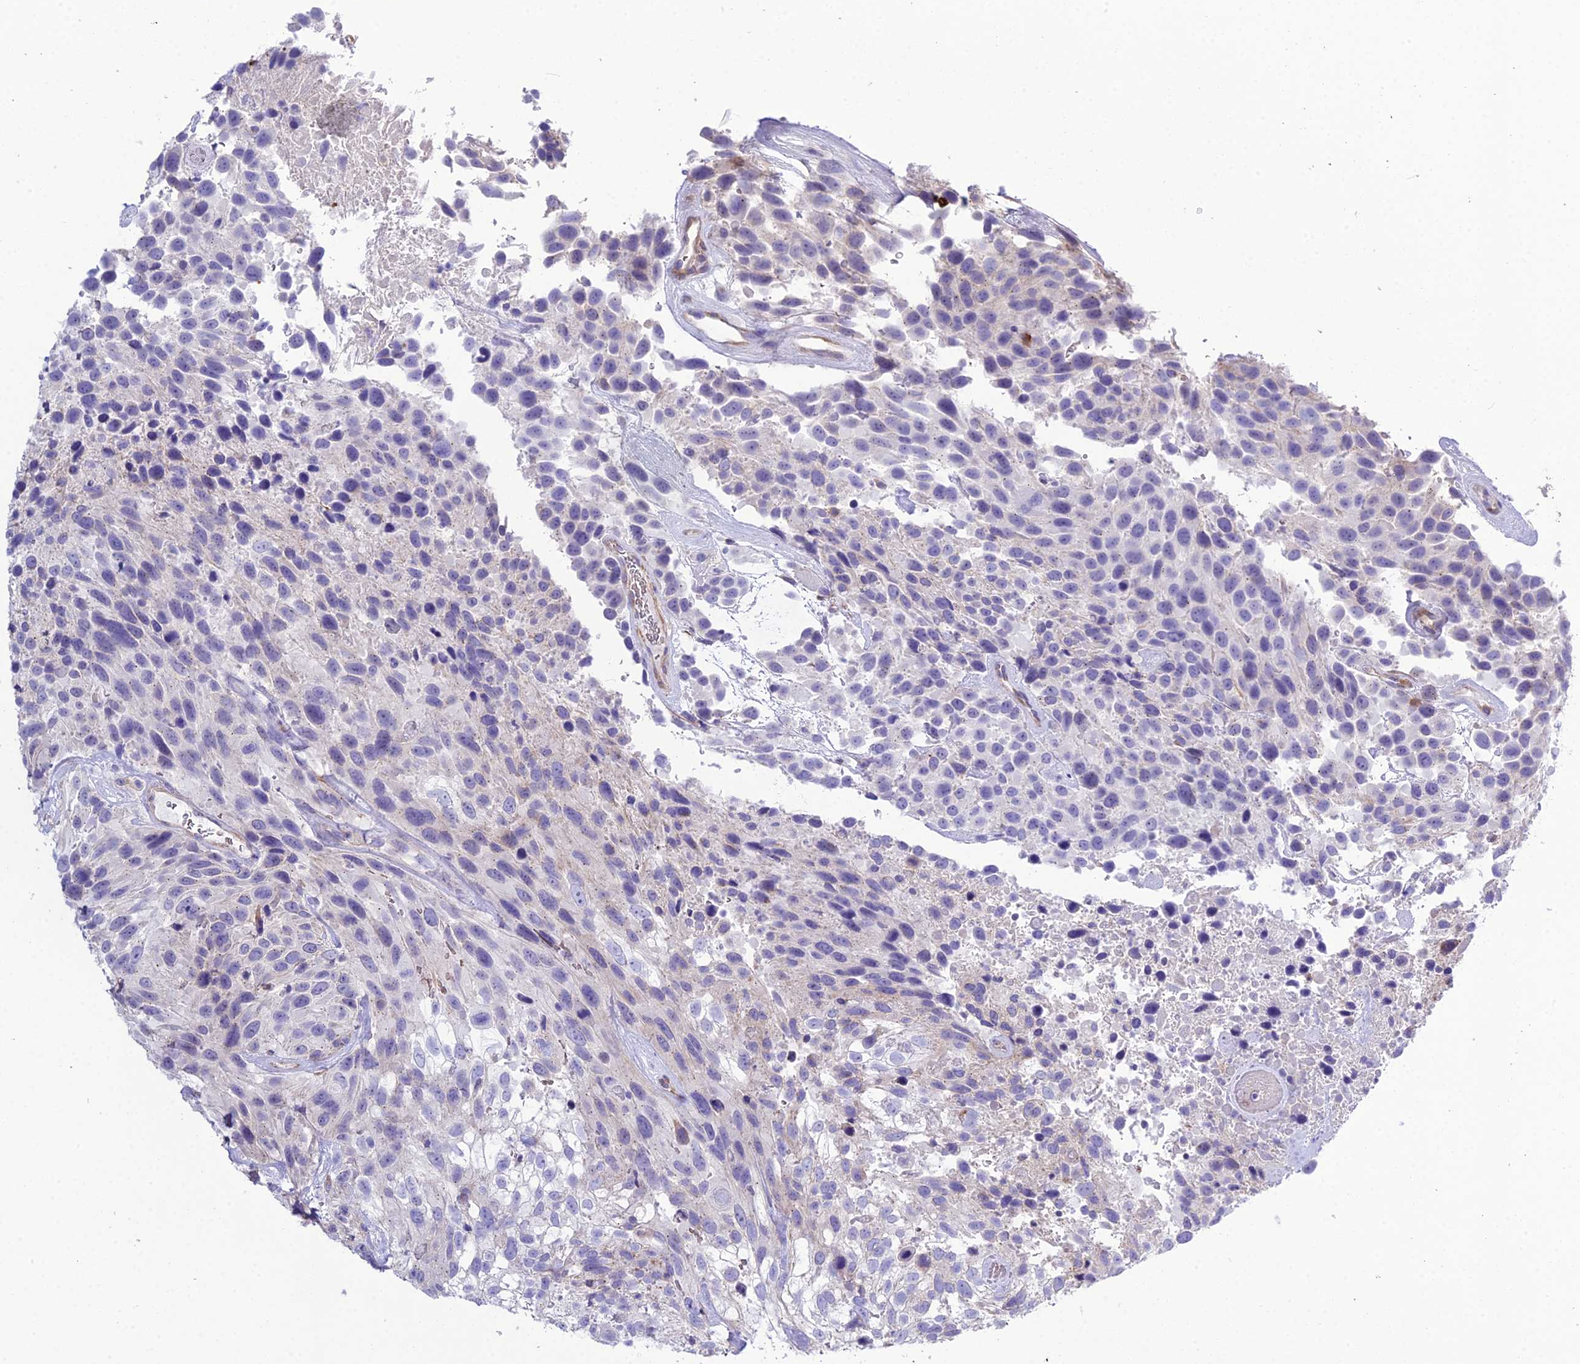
{"staining": {"intensity": "negative", "quantity": "none", "location": "none"}, "tissue": "urothelial cancer", "cell_type": "Tumor cells", "image_type": "cancer", "snomed": [{"axis": "morphology", "description": "Urothelial carcinoma, High grade"}, {"axis": "topography", "description": "Urinary bladder"}], "caption": "Tumor cells are negative for brown protein staining in urothelial carcinoma (high-grade). (DAB immunohistochemistry with hematoxylin counter stain).", "gene": "OR1Q1", "patient": {"sex": "female", "age": 70}}